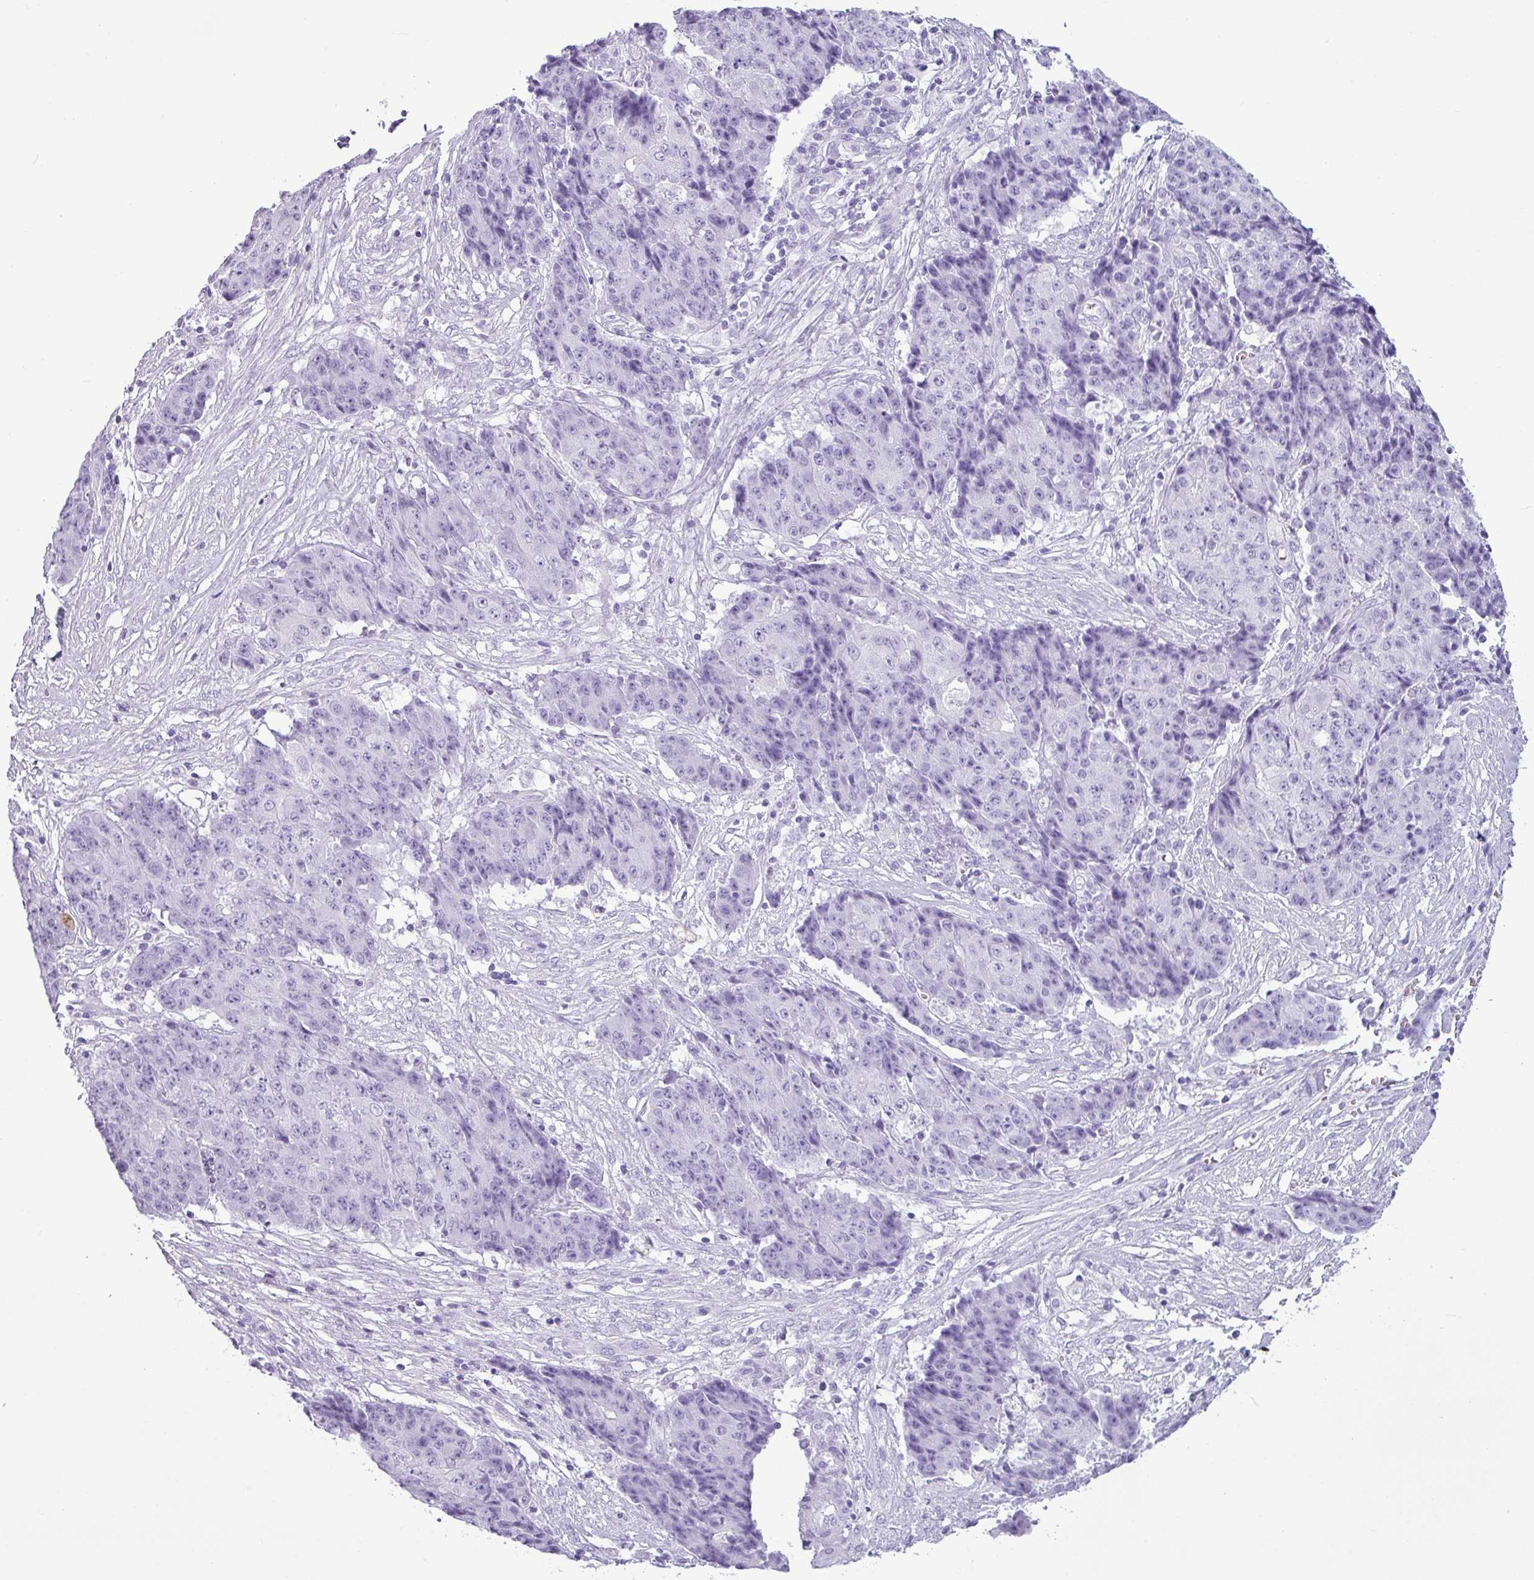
{"staining": {"intensity": "negative", "quantity": "none", "location": "none"}, "tissue": "ovarian cancer", "cell_type": "Tumor cells", "image_type": "cancer", "snomed": [{"axis": "morphology", "description": "Carcinoma, endometroid"}, {"axis": "topography", "description": "Ovary"}], "caption": "Immunohistochemistry (IHC) of ovarian cancer reveals no positivity in tumor cells. The staining is performed using DAB (3,3'-diaminobenzidine) brown chromogen with nuclei counter-stained in using hematoxylin.", "gene": "AMY1B", "patient": {"sex": "female", "age": 42}}